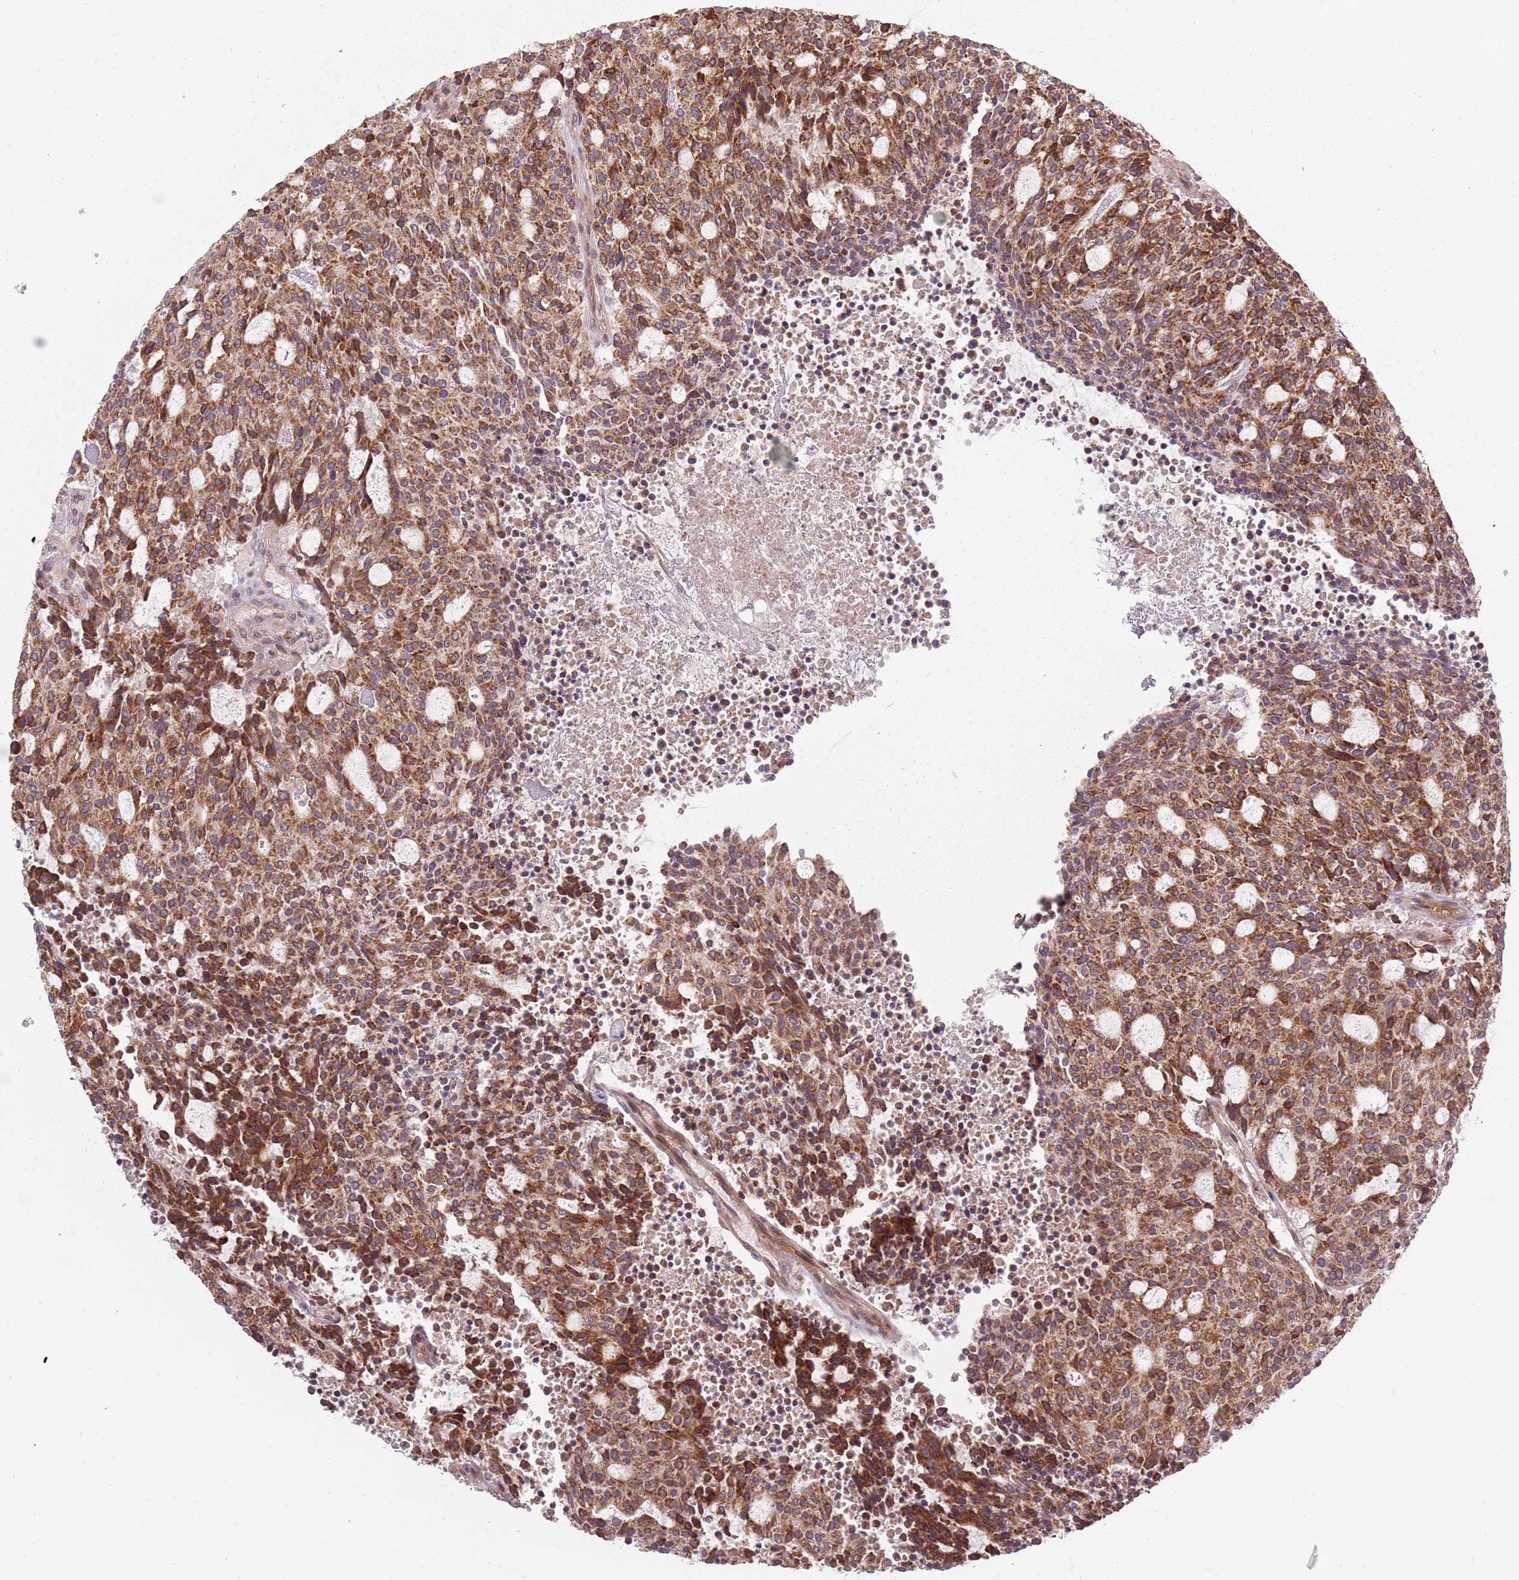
{"staining": {"intensity": "moderate", "quantity": ">75%", "location": "cytoplasmic/membranous"}, "tissue": "carcinoid", "cell_type": "Tumor cells", "image_type": "cancer", "snomed": [{"axis": "morphology", "description": "Carcinoid, malignant, NOS"}, {"axis": "topography", "description": "Pancreas"}], "caption": "Human malignant carcinoid stained for a protein (brown) displays moderate cytoplasmic/membranous positive positivity in approximately >75% of tumor cells.", "gene": "PLD6", "patient": {"sex": "female", "age": 54}}